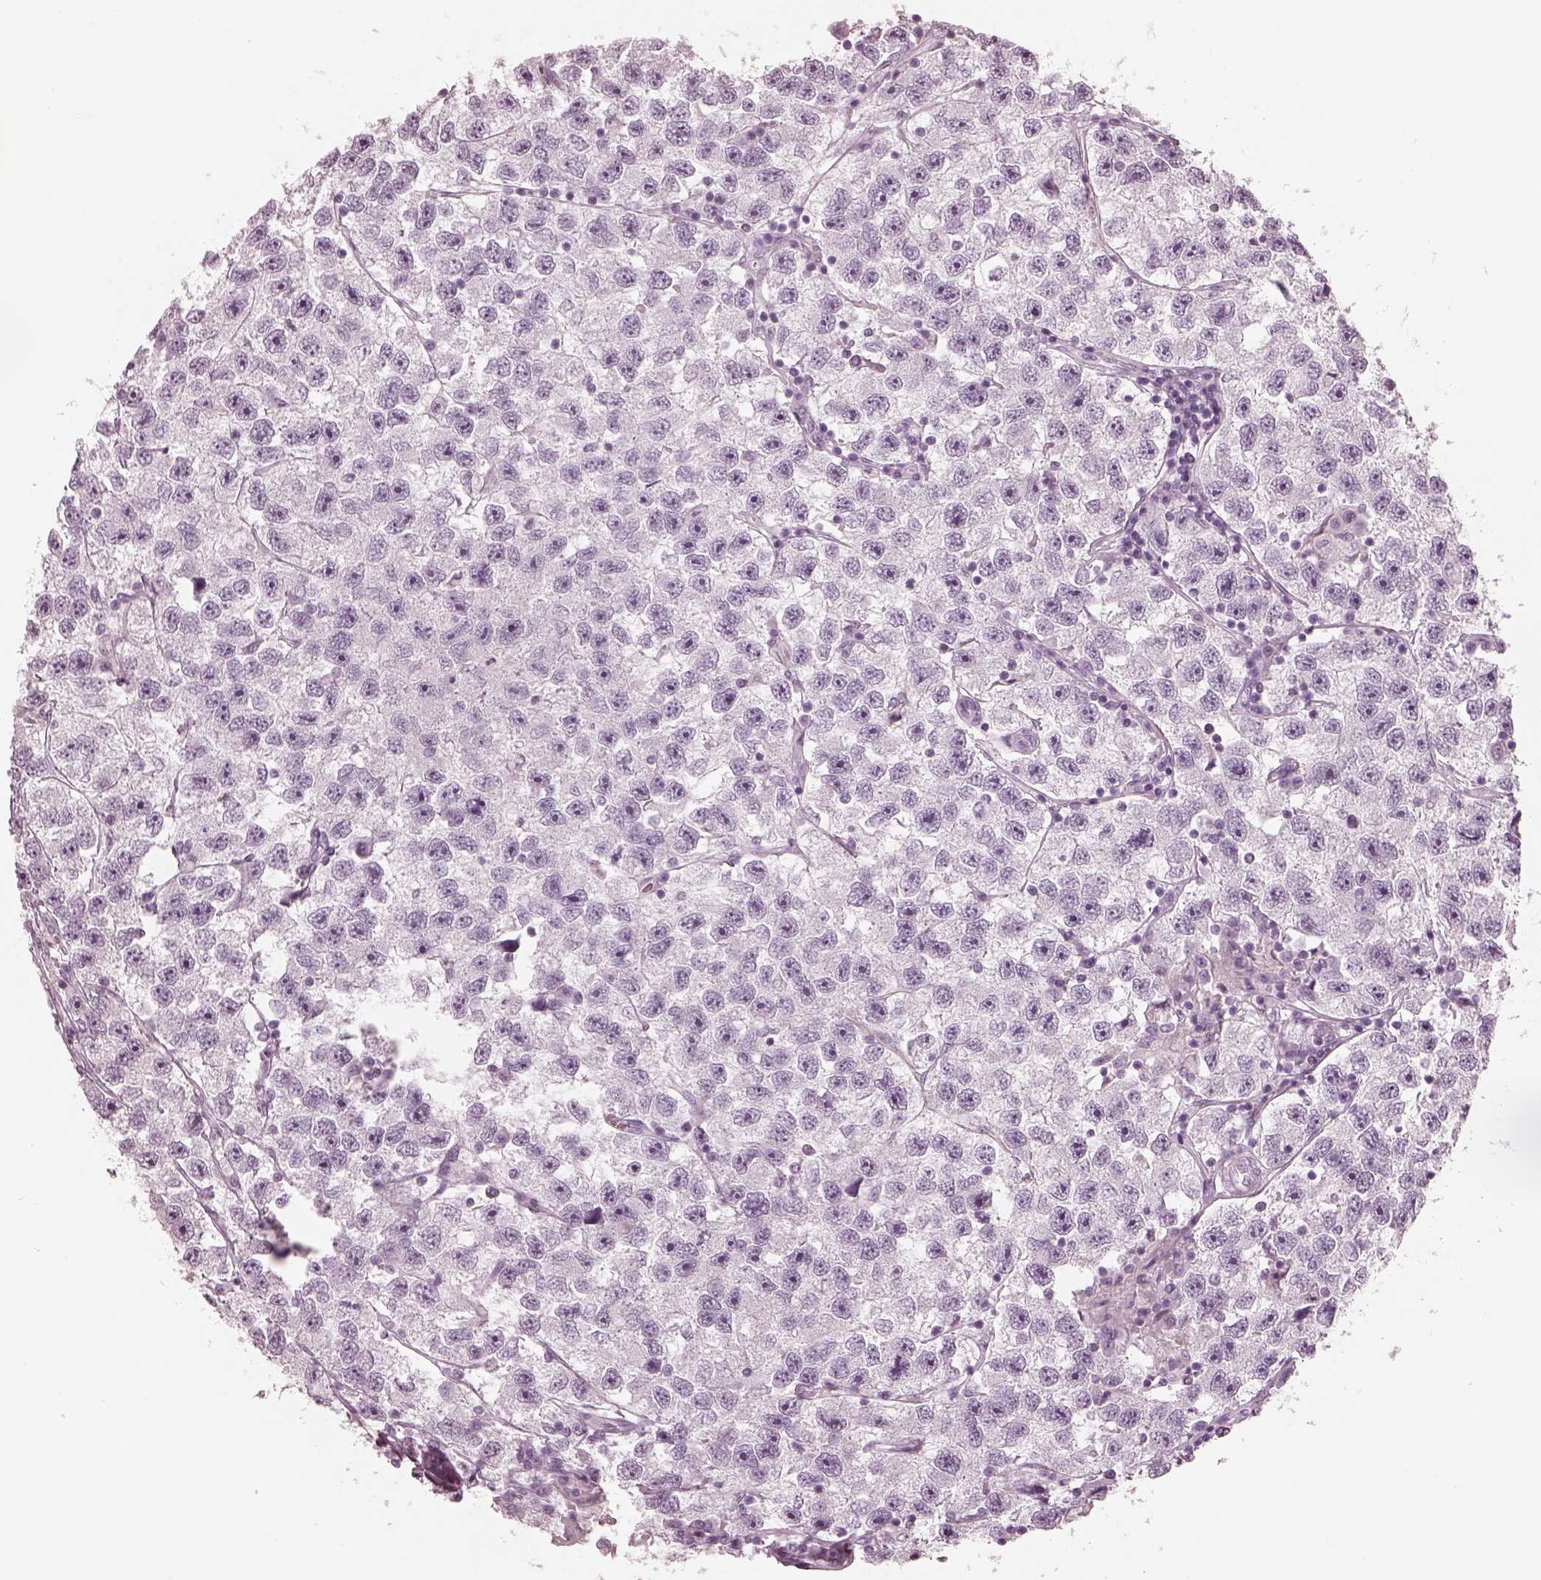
{"staining": {"intensity": "negative", "quantity": "none", "location": "none"}, "tissue": "testis cancer", "cell_type": "Tumor cells", "image_type": "cancer", "snomed": [{"axis": "morphology", "description": "Seminoma, NOS"}, {"axis": "topography", "description": "Testis"}], "caption": "A micrograph of human testis cancer is negative for staining in tumor cells. Nuclei are stained in blue.", "gene": "CSH1", "patient": {"sex": "male", "age": 26}}